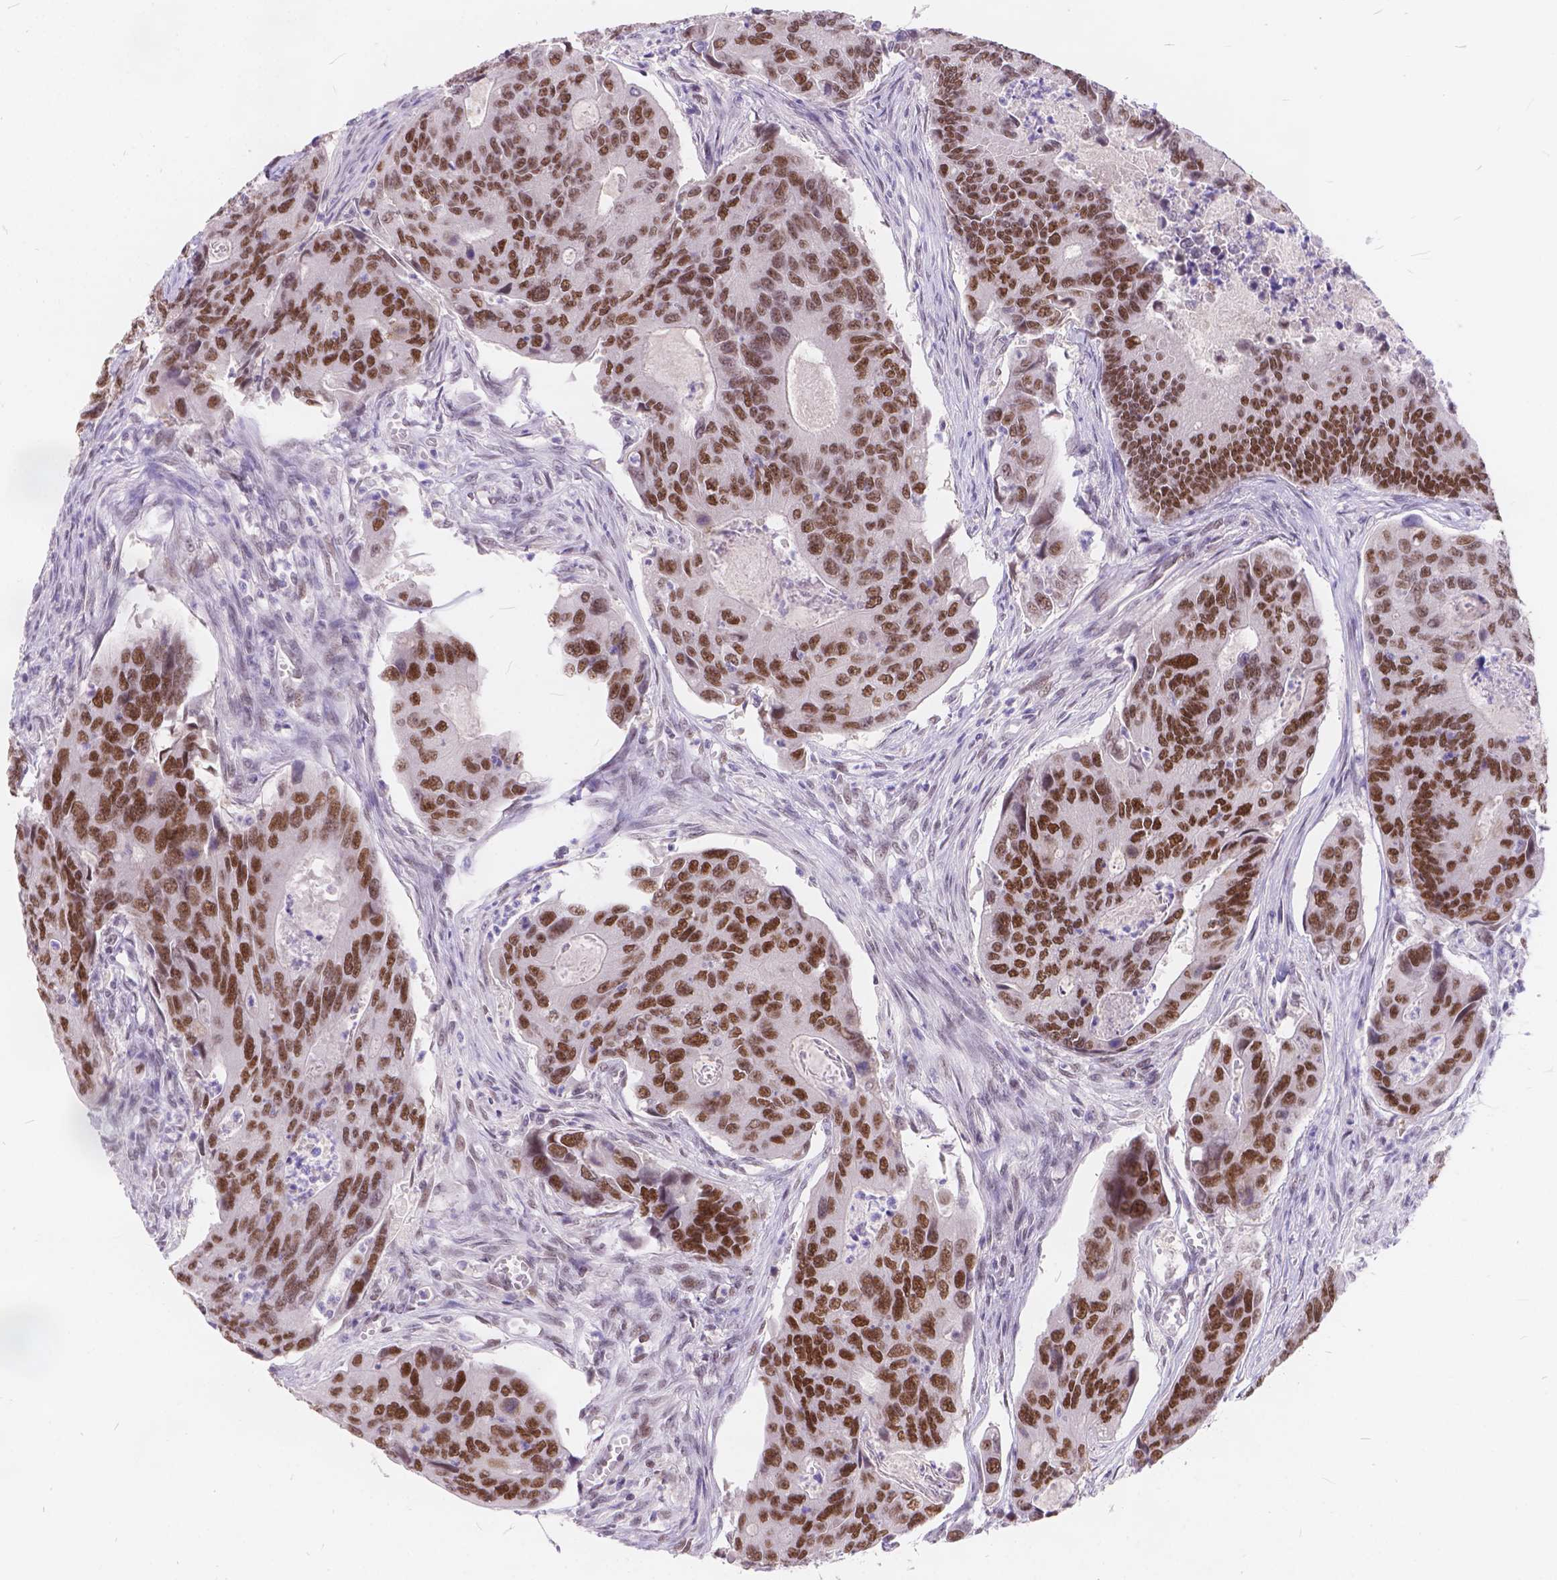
{"staining": {"intensity": "moderate", "quantity": ">75%", "location": "nuclear"}, "tissue": "colorectal cancer", "cell_type": "Tumor cells", "image_type": "cancer", "snomed": [{"axis": "morphology", "description": "Adenocarcinoma, NOS"}, {"axis": "topography", "description": "Colon"}], "caption": "Adenocarcinoma (colorectal) tissue displays moderate nuclear staining in approximately >75% of tumor cells", "gene": "FAM53A", "patient": {"sex": "female", "age": 67}}